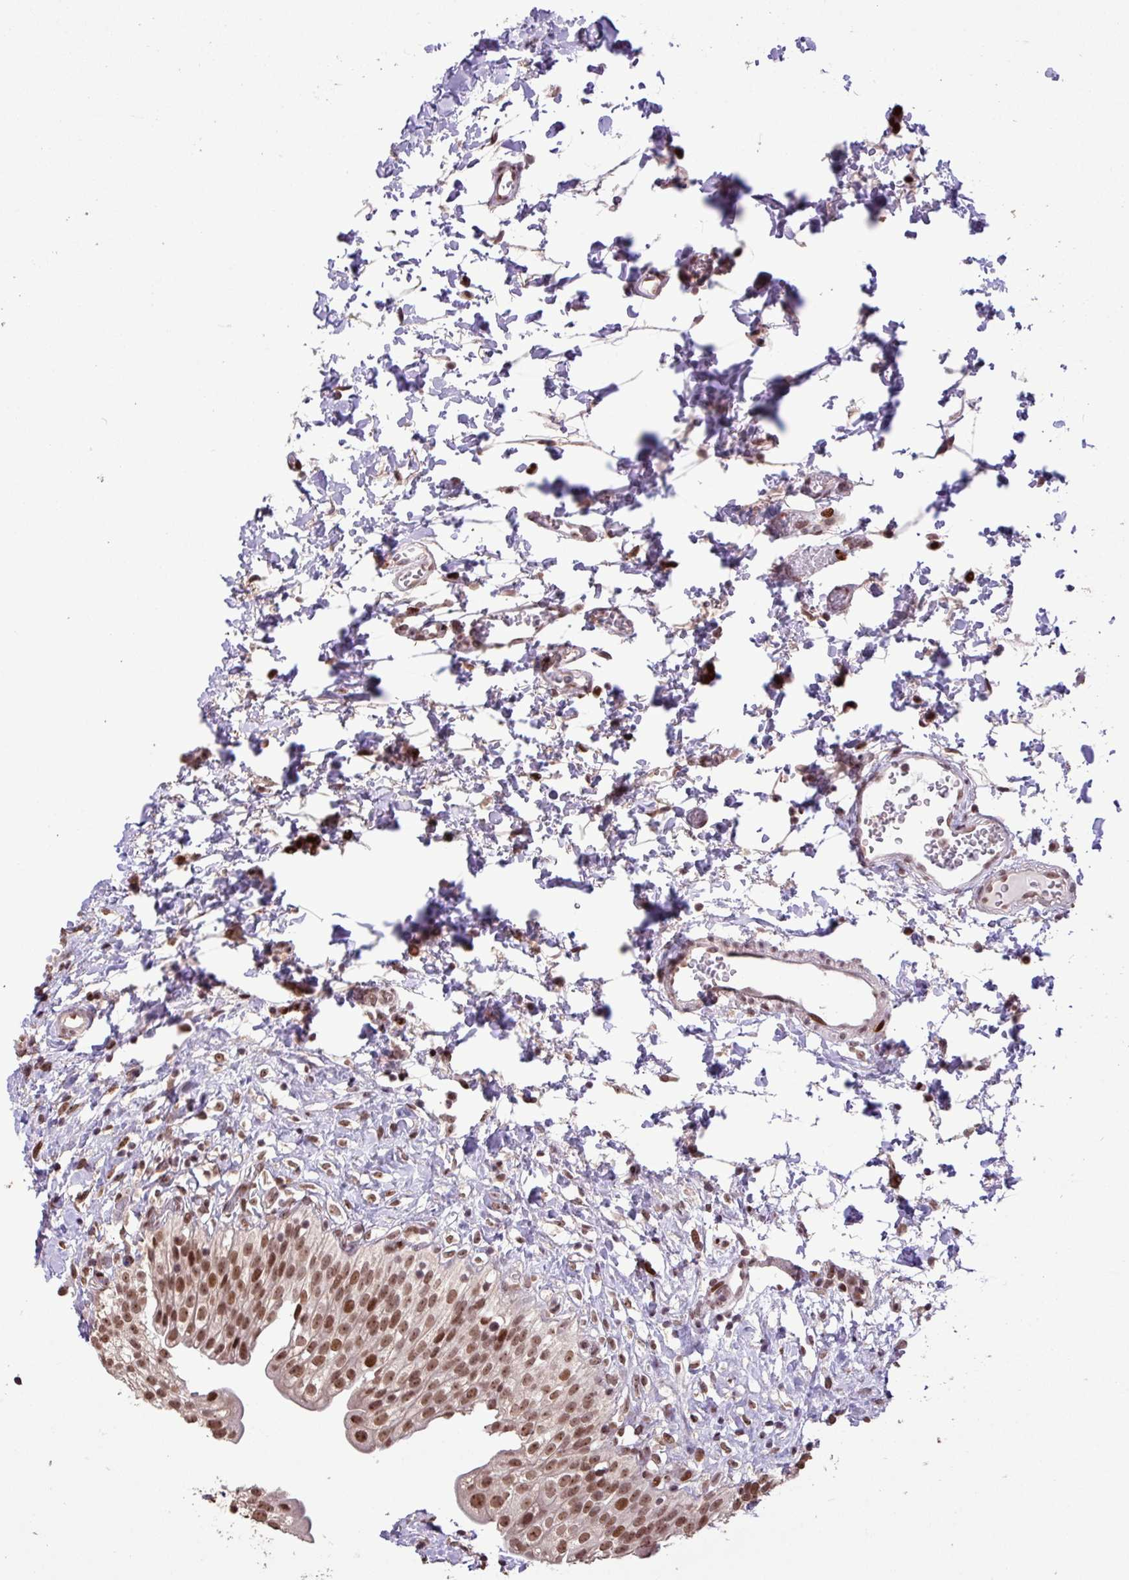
{"staining": {"intensity": "moderate", "quantity": ">75%", "location": "nuclear"}, "tissue": "urinary bladder", "cell_type": "Urothelial cells", "image_type": "normal", "snomed": [{"axis": "morphology", "description": "Normal tissue, NOS"}, {"axis": "topography", "description": "Urinary bladder"}], "caption": "A histopathology image showing moderate nuclear positivity in about >75% of urothelial cells in benign urinary bladder, as visualized by brown immunohistochemical staining.", "gene": "ZNF709", "patient": {"sex": "male", "age": 51}}